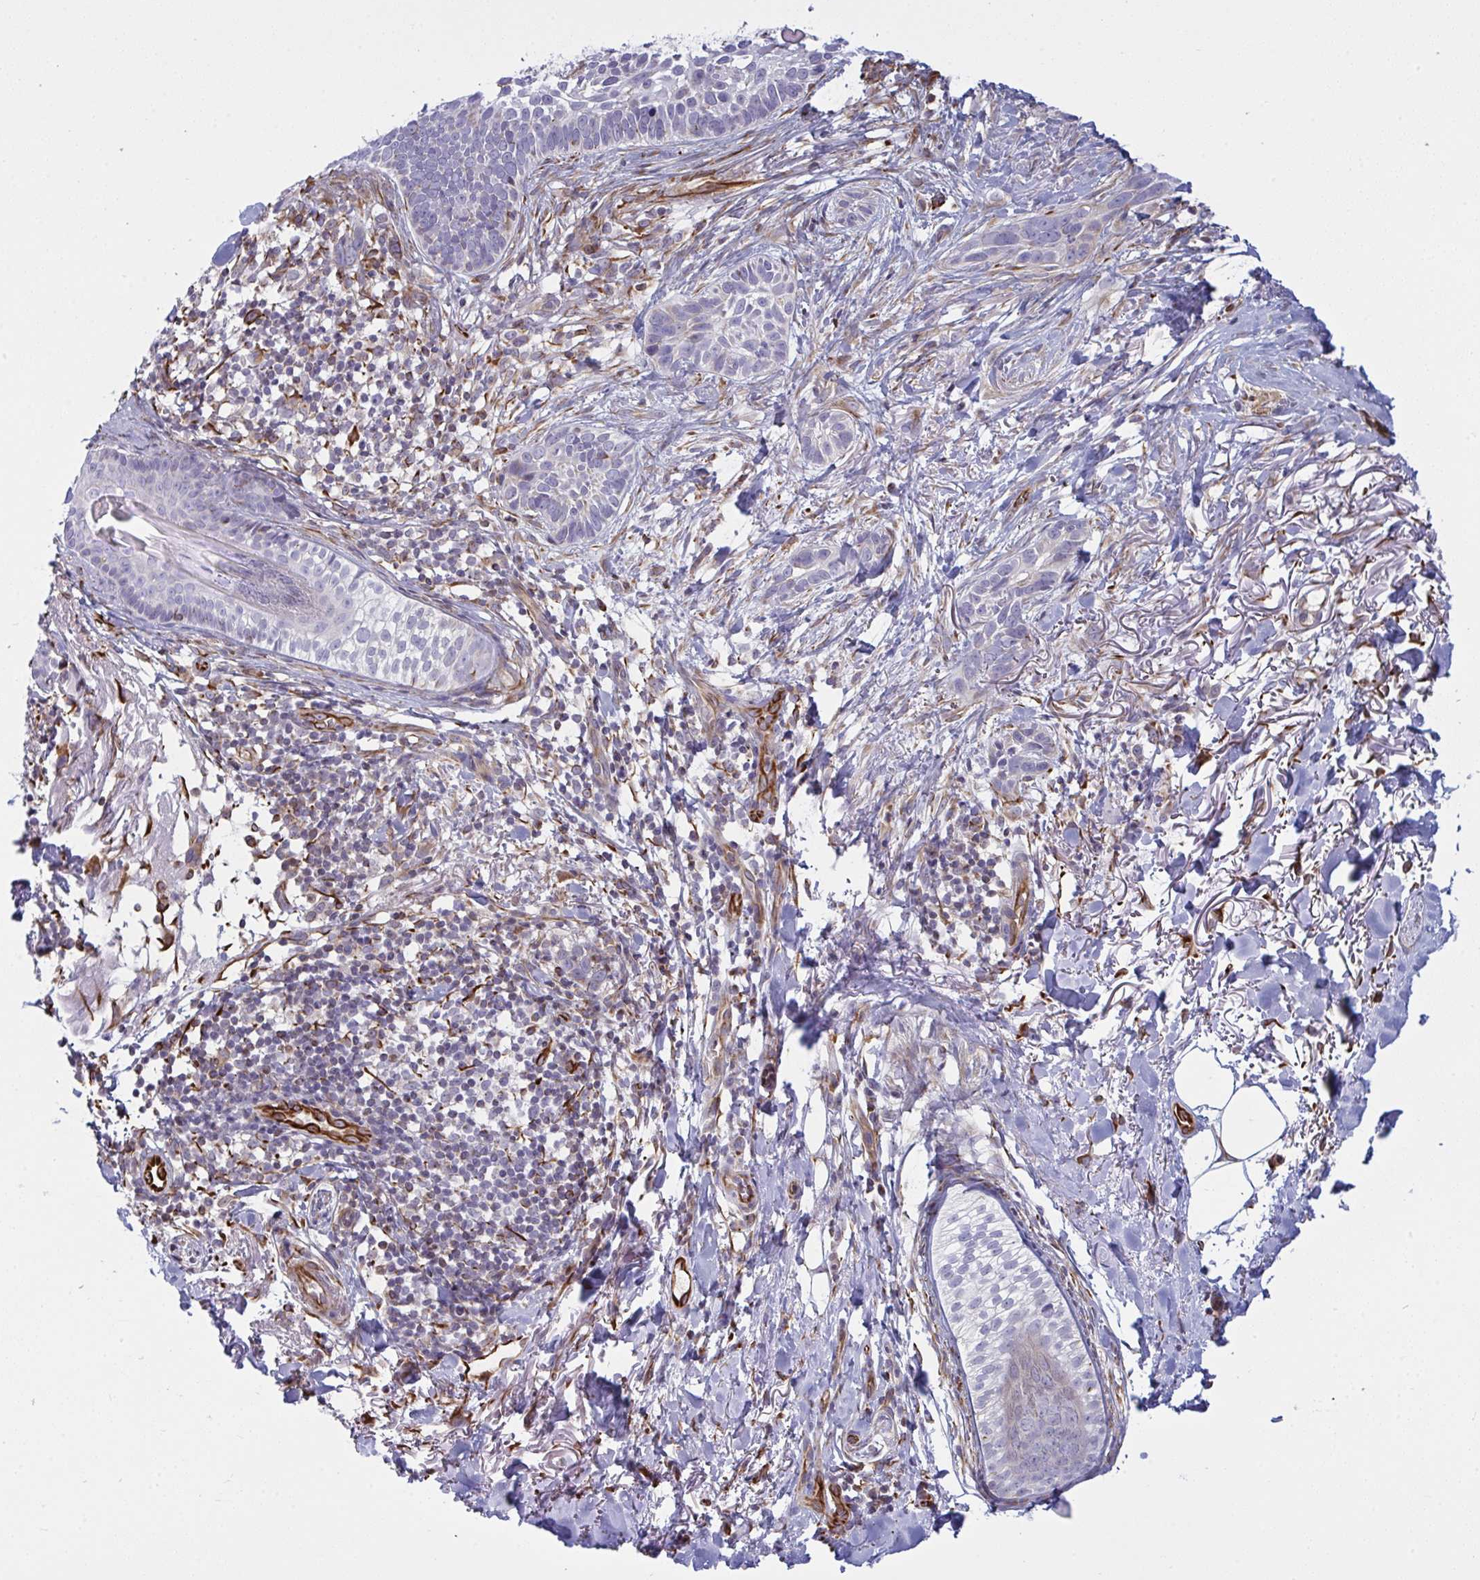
{"staining": {"intensity": "negative", "quantity": "none", "location": "none"}, "tissue": "skin cancer", "cell_type": "Tumor cells", "image_type": "cancer", "snomed": [{"axis": "morphology", "description": "Basal cell carcinoma"}, {"axis": "topography", "description": "Skin"}, {"axis": "topography", "description": "Skin of face"}], "caption": "This is an IHC histopathology image of human basal cell carcinoma (skin). There is no expression in tumor cells.", "gene": "DCBLD1", "patient": {"sex": "female", "age": 90}}